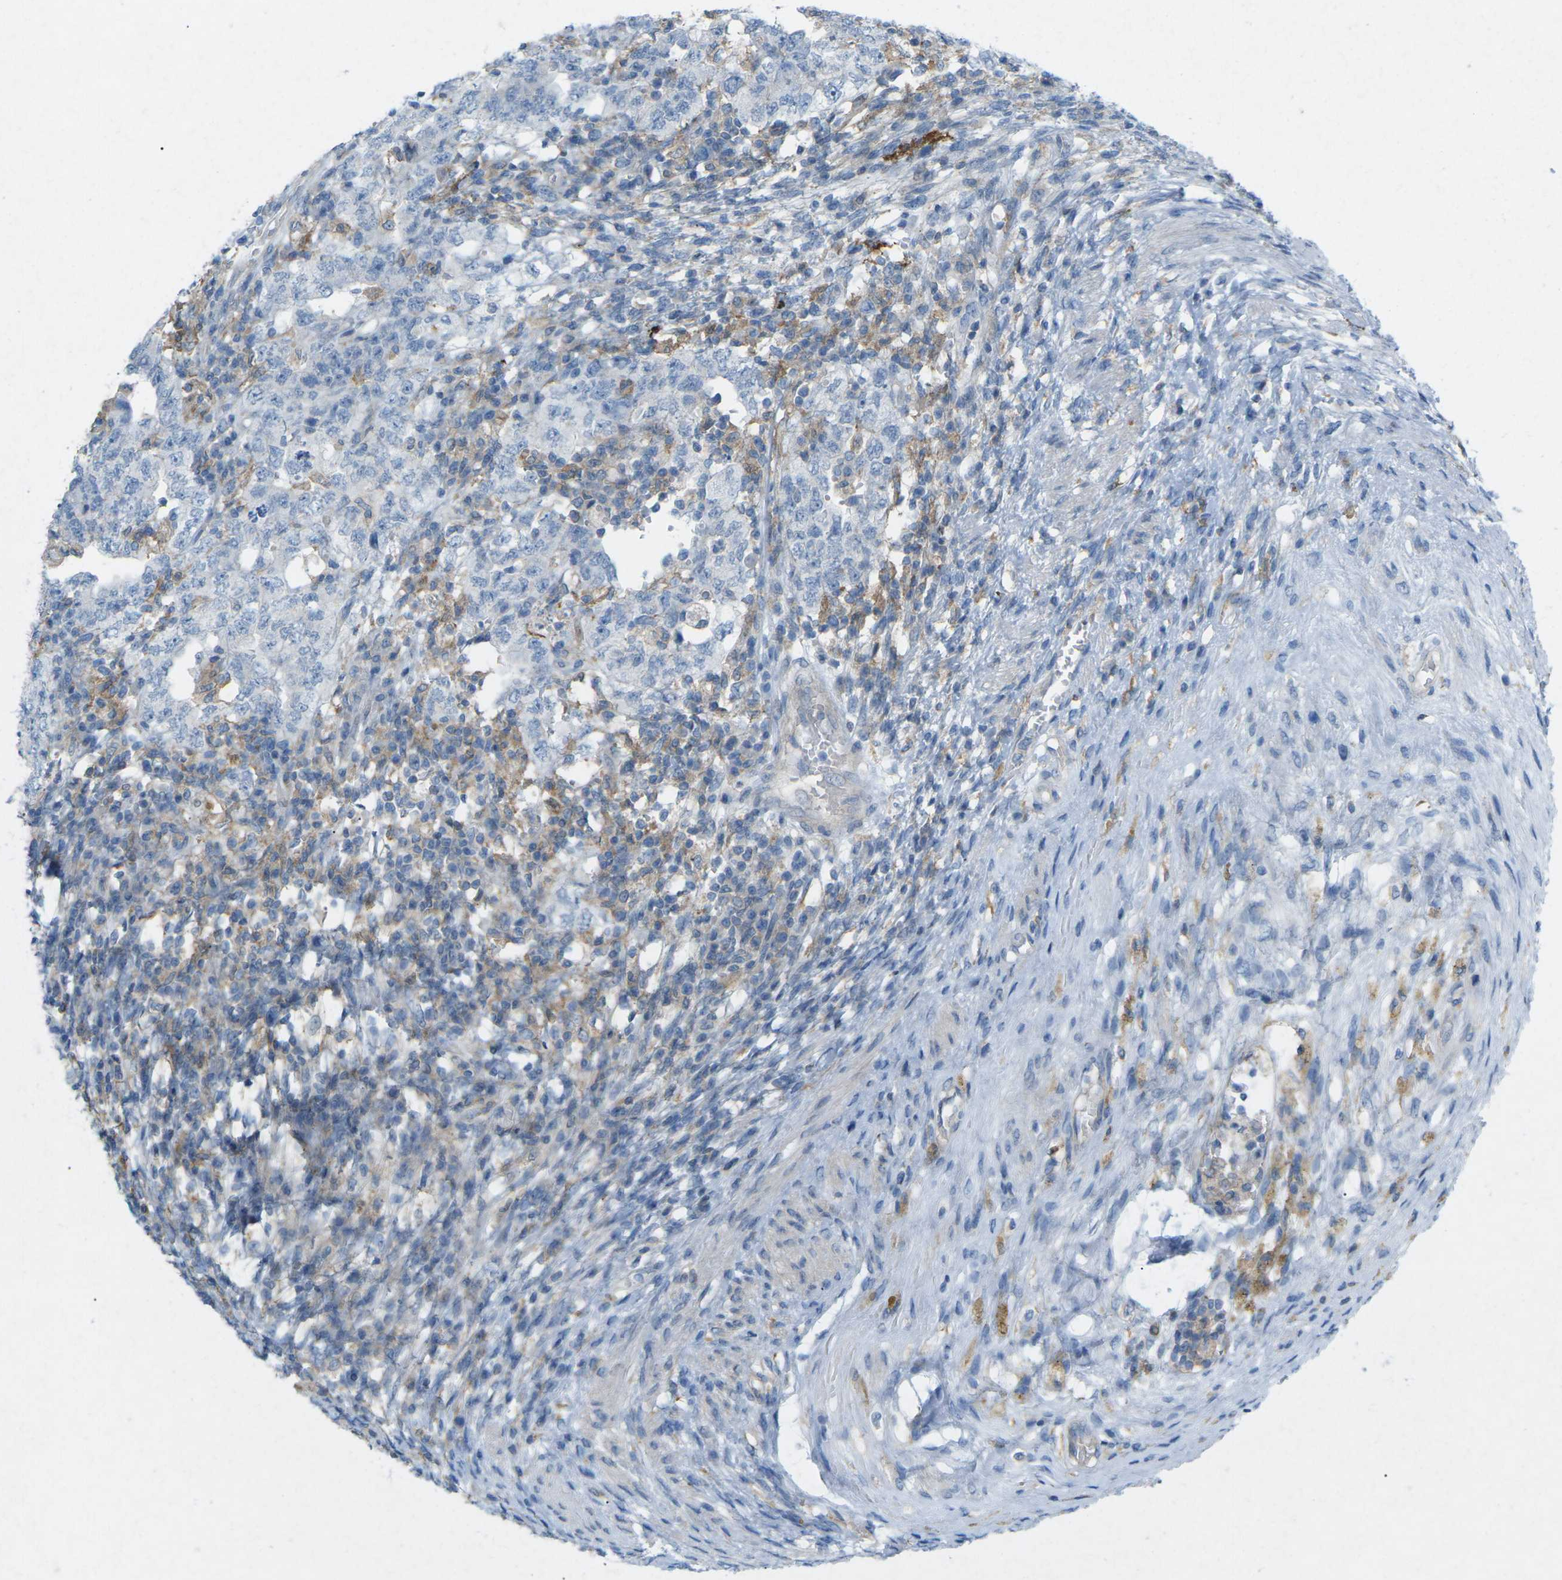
{"staining": {"intensity": "negative", "quantity": "none", "location": "none"}, "tissue": "testis cancer", "cell_type": "Tumor cells", "image_type": "cancer", "snomed": [{"axis": "morphology", "description": "Carcinoma, Embryonal, NOS"}, {"axis": "topography", "description": "Testis"}], "caption": "The micrograph displays no significant positivity in tumor cells of testis cancer (embryonal carcinoma). (Brightfield microscopy of DAB immunohistochemistry at high magnification).", "gene": "STK11", "patient": {"sex": "male", "age": 26}}